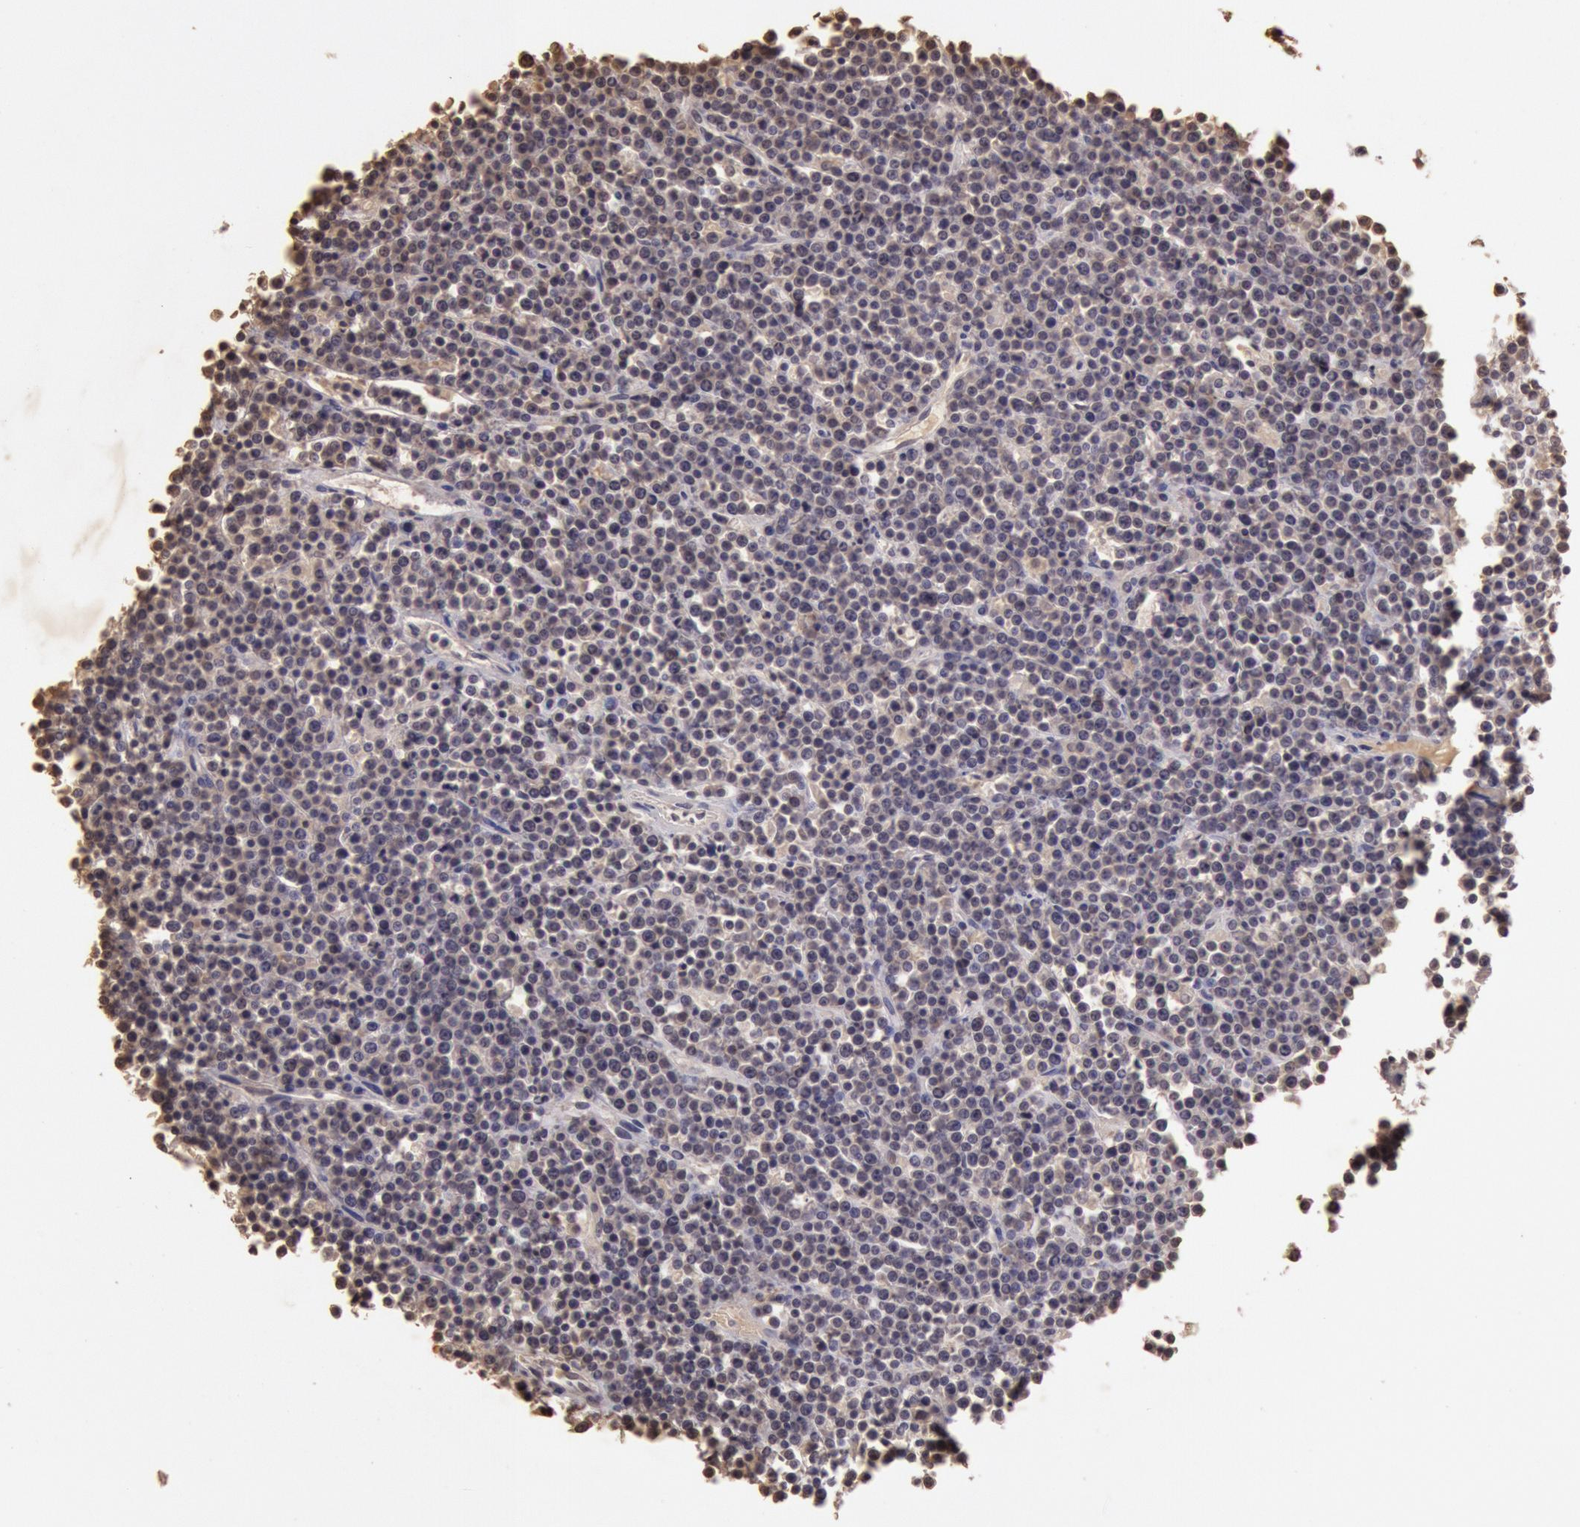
{"staining": {"intensity": "negative", "quantity": "none", "location": "none"}, "tissue": "lymphoma", "cell_type": "Tumor cells", "image_type": "cancer", "snomed": [{"axis": "morphology", "description": "Malignant lymphoma, non-Hodgkin's type, High grade"}, {"axis": "topography", "description": "Ovary"}], "caption": "DAB immunohistochemical staining of human high-grade malignant lymphoma, non-Hodgkin's type shows no significant positivity in tumor cells.", "gene": "SOD1", "patient": {"sex": "female", "age": 56}}